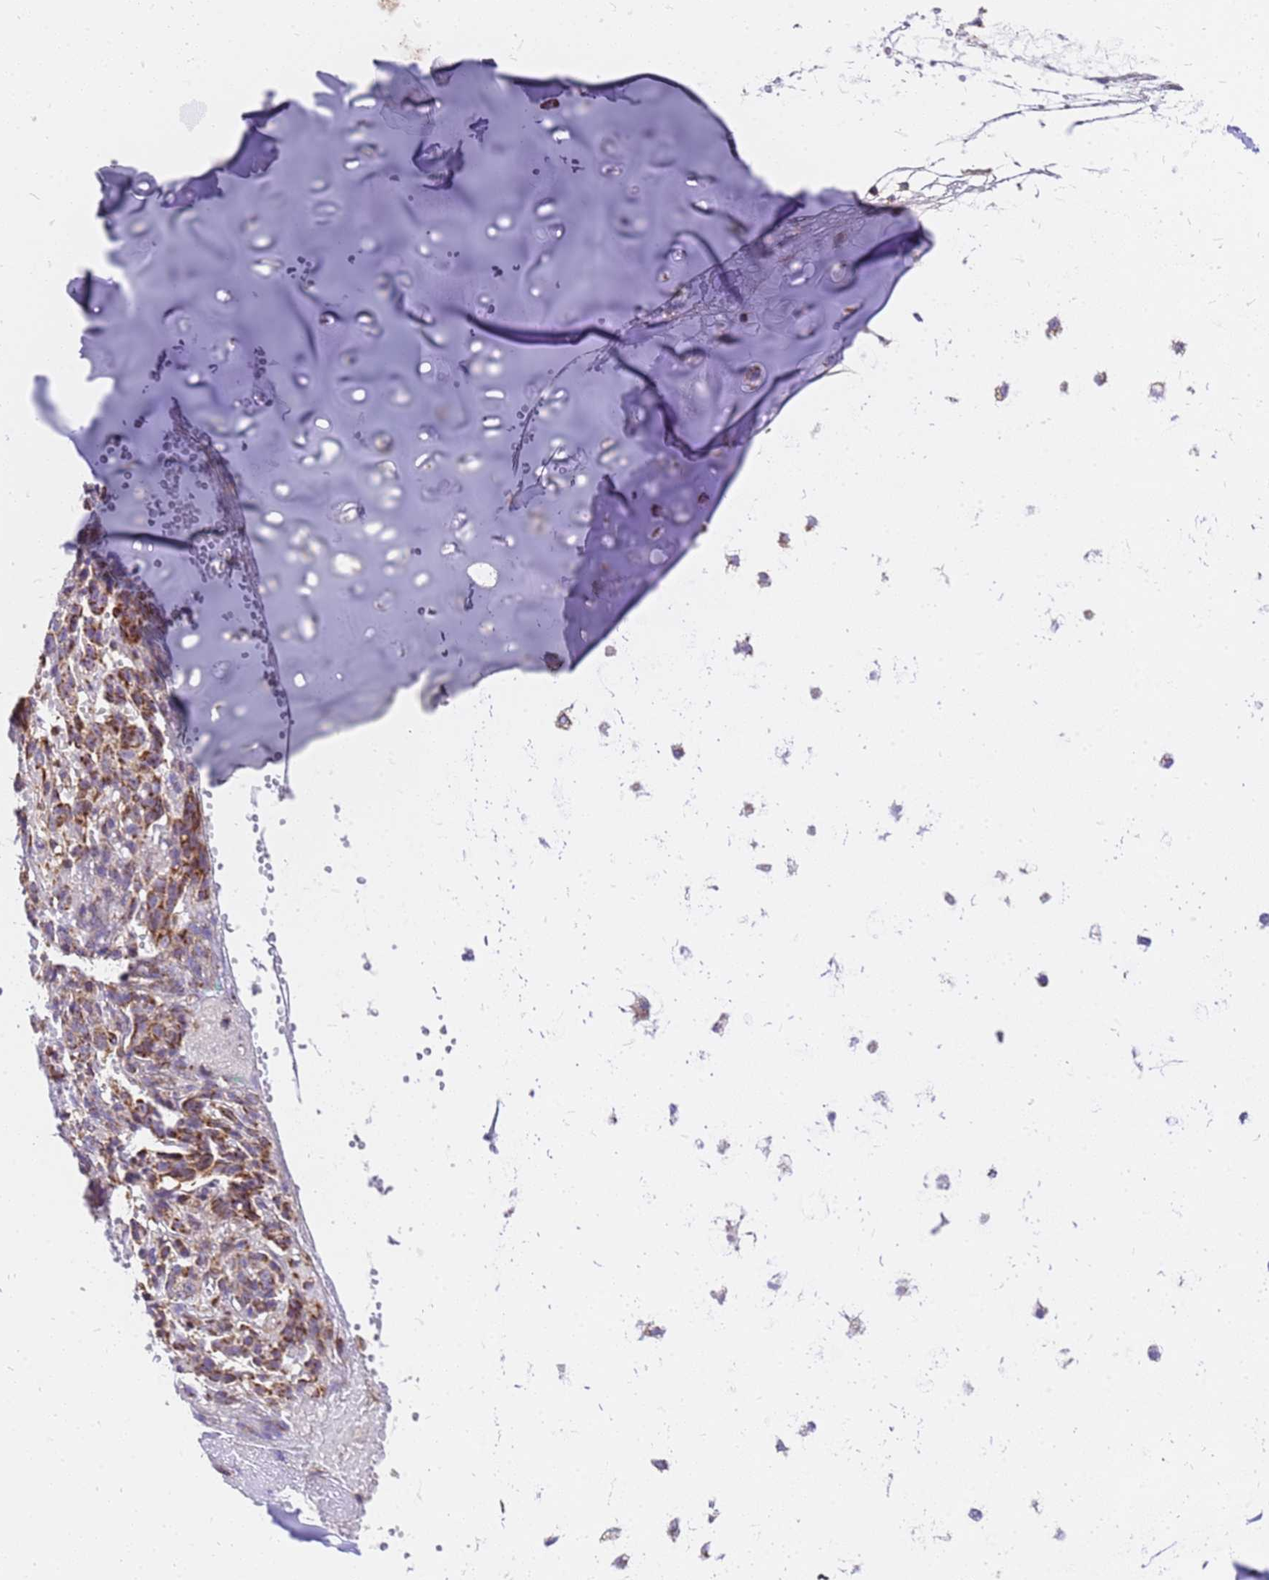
{"staining": {"intensity": "negative", "quantity": "none", "location": "none"}, "tissue": "soft tissue", "cell_type": "Chondrocytes", "image_type": "normal", "snomed": [{"axis": "morphology", "description": "Normal tissue, NOS"}, {"axis": "morphology", "description": "Basal cell carcinoma"}, {"axis": "topography", "description": "Cartilage tissue"}, {"axis": "topography", "description": "Nasopharynx"}, {"axis": "topography", "description": "Oral tissue"}], "caption": "This is an immunohistochemistry photomicrograph of normal human soft tissue. There is no positivity in chondrocytes.", "gene": "MRPS26", "patient": {"sex": "female", "age": 77}}